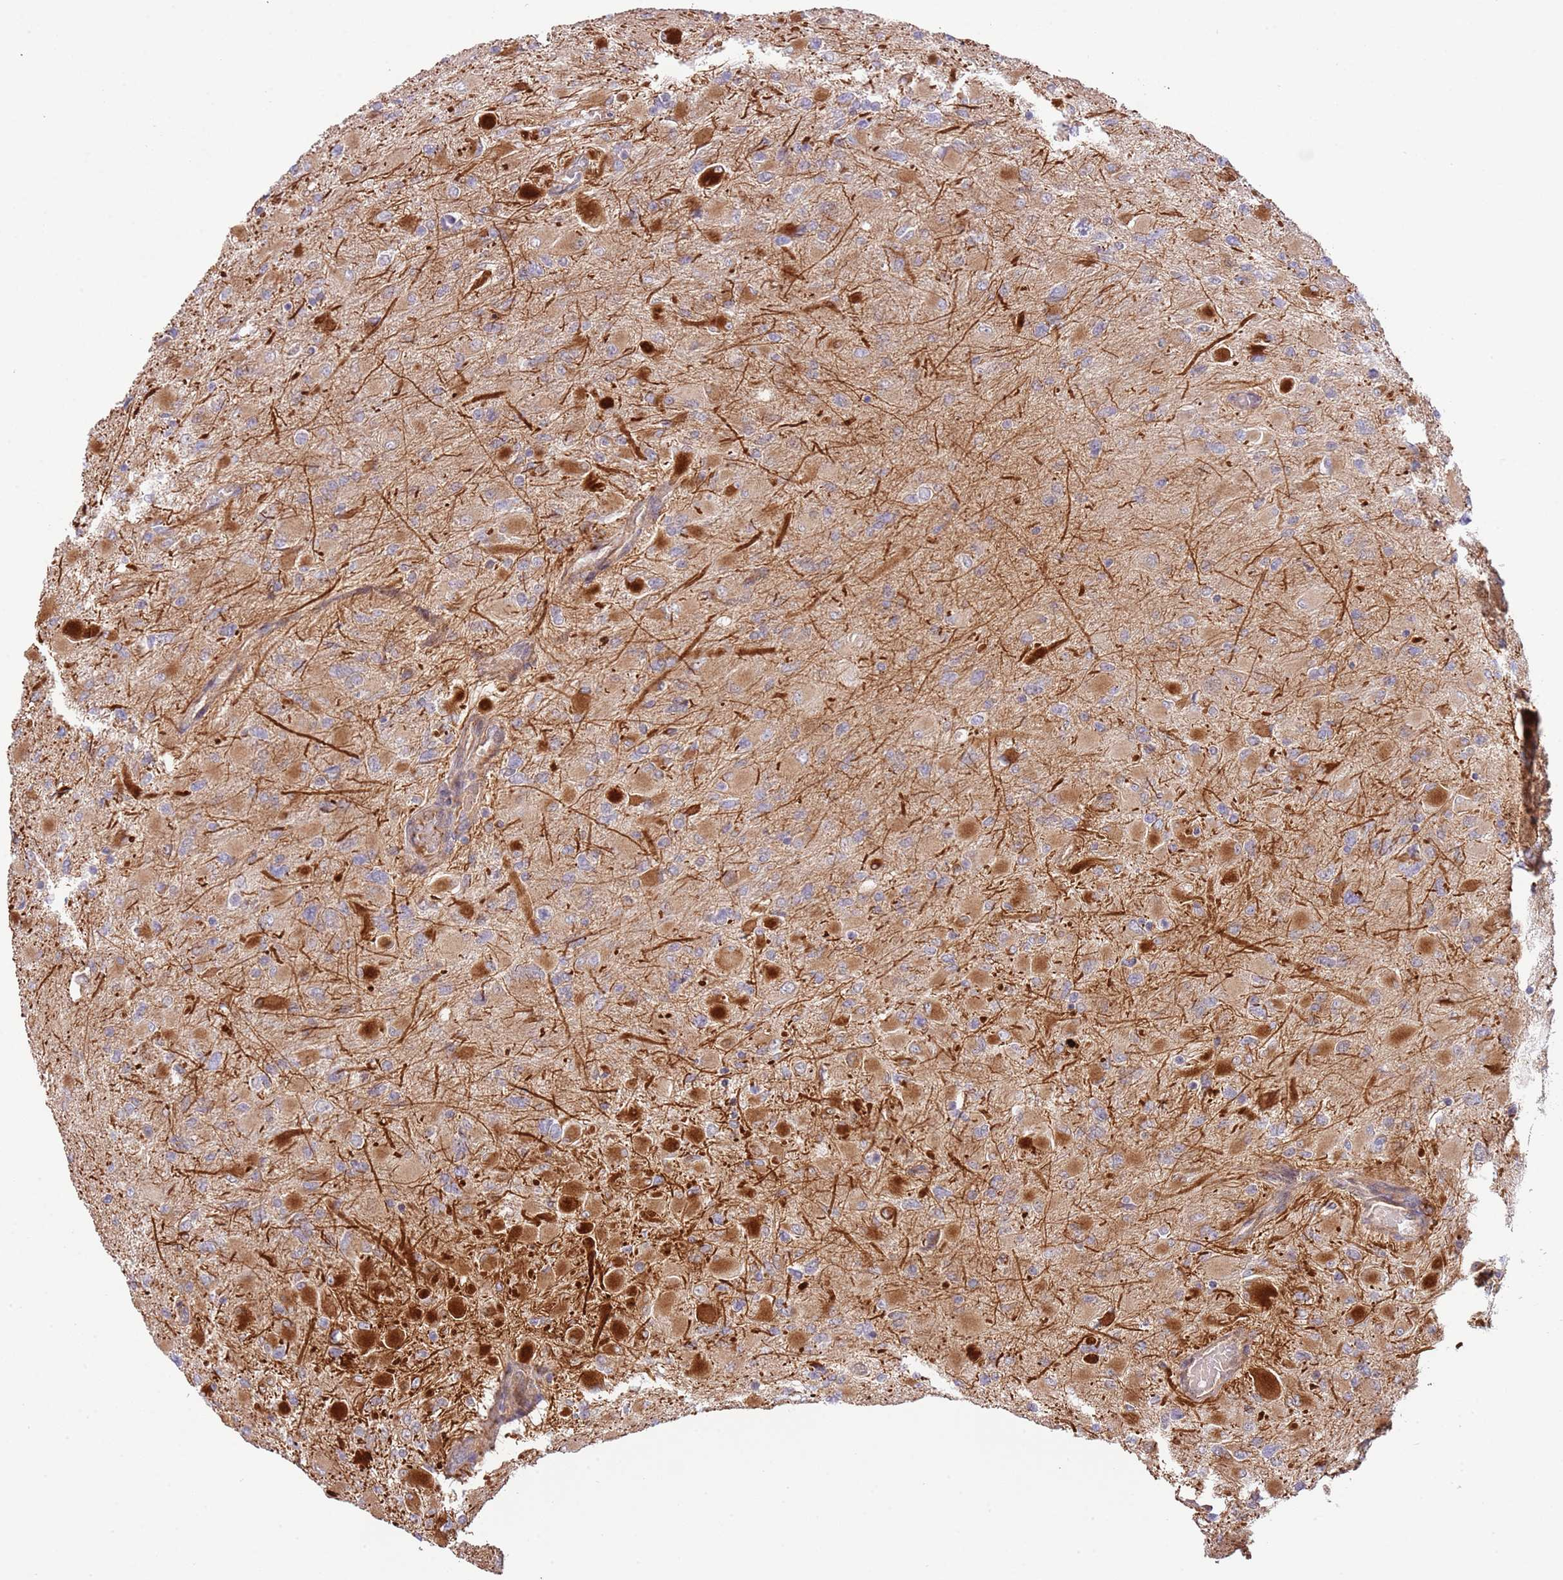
{"staining": {"intensity": "strong", "quantity": "<25%", "location": "cytoplasmic/membranous"}, "tissue": "glioma", "cell_type": "Tumor cells", "image_type": "cancer", "snomed": [{"axis": "morphology", "description": "Glioma, malignant, High grade"}, {"axis": "topography", "description": "Cerebral cortex"}], "caption": "Malignant high-grade glioma stained for a protein displays strong cytoplasmic/membranous positivity in tumor cells.", "gene": "NEK3", "patient": {"sex": "female", "age": 36}}